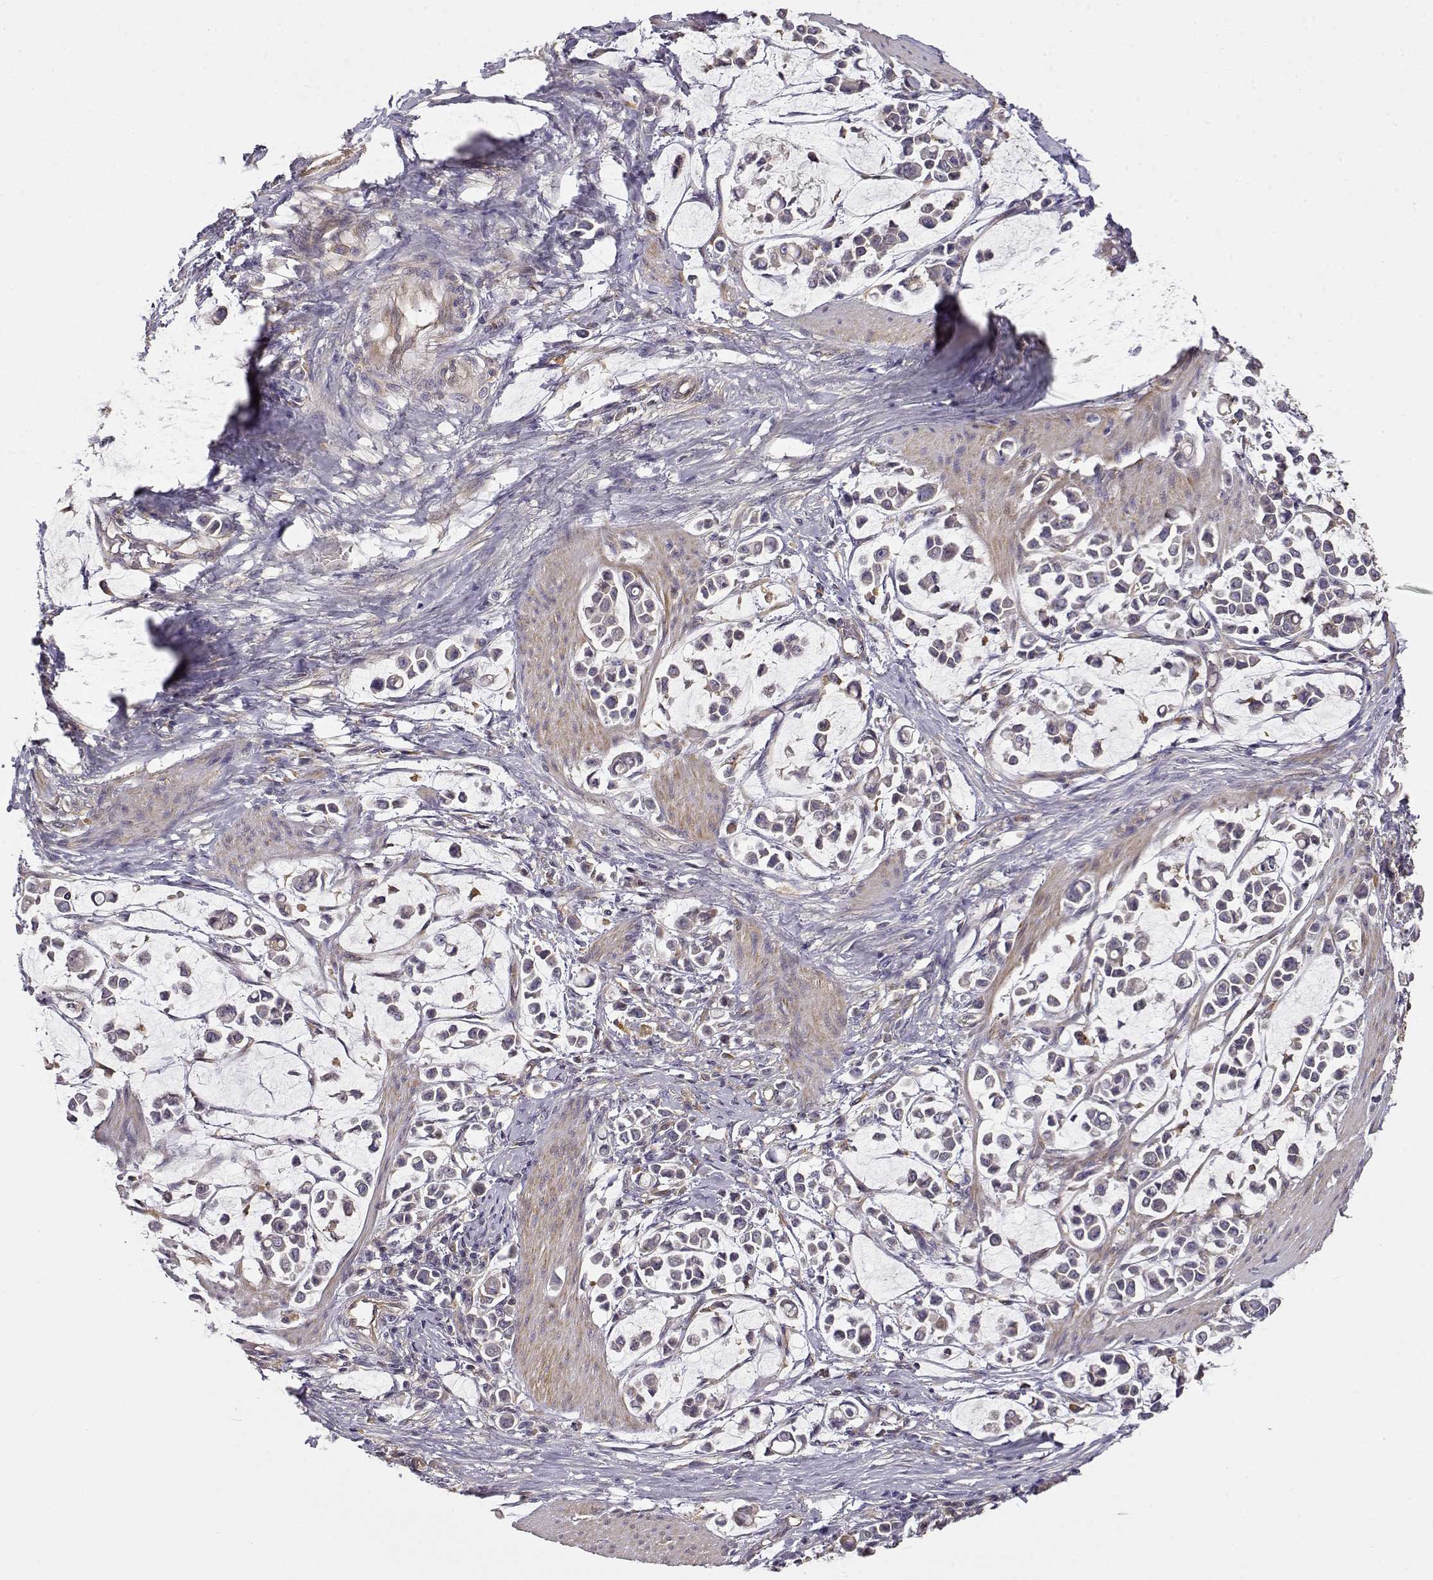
{"staining": {"intensity": "negative", "quantity": "none", "location": "none"}, "tissue": "stomach cancer", "cell_type": "Tumor cells", "image_type": "cancer", "snomed": [{"axis": "morphology", "description": "Adenocarcinoma, NOS"}, {"axis": "topography", "description": "Stomach"}], "caption": "Immunohistochemical staining of stomach adenocarcinoma shows no significant positivity in tumor cells.", "gene": "CRIM1", "patient": {"sex": "male", "age": 82}}